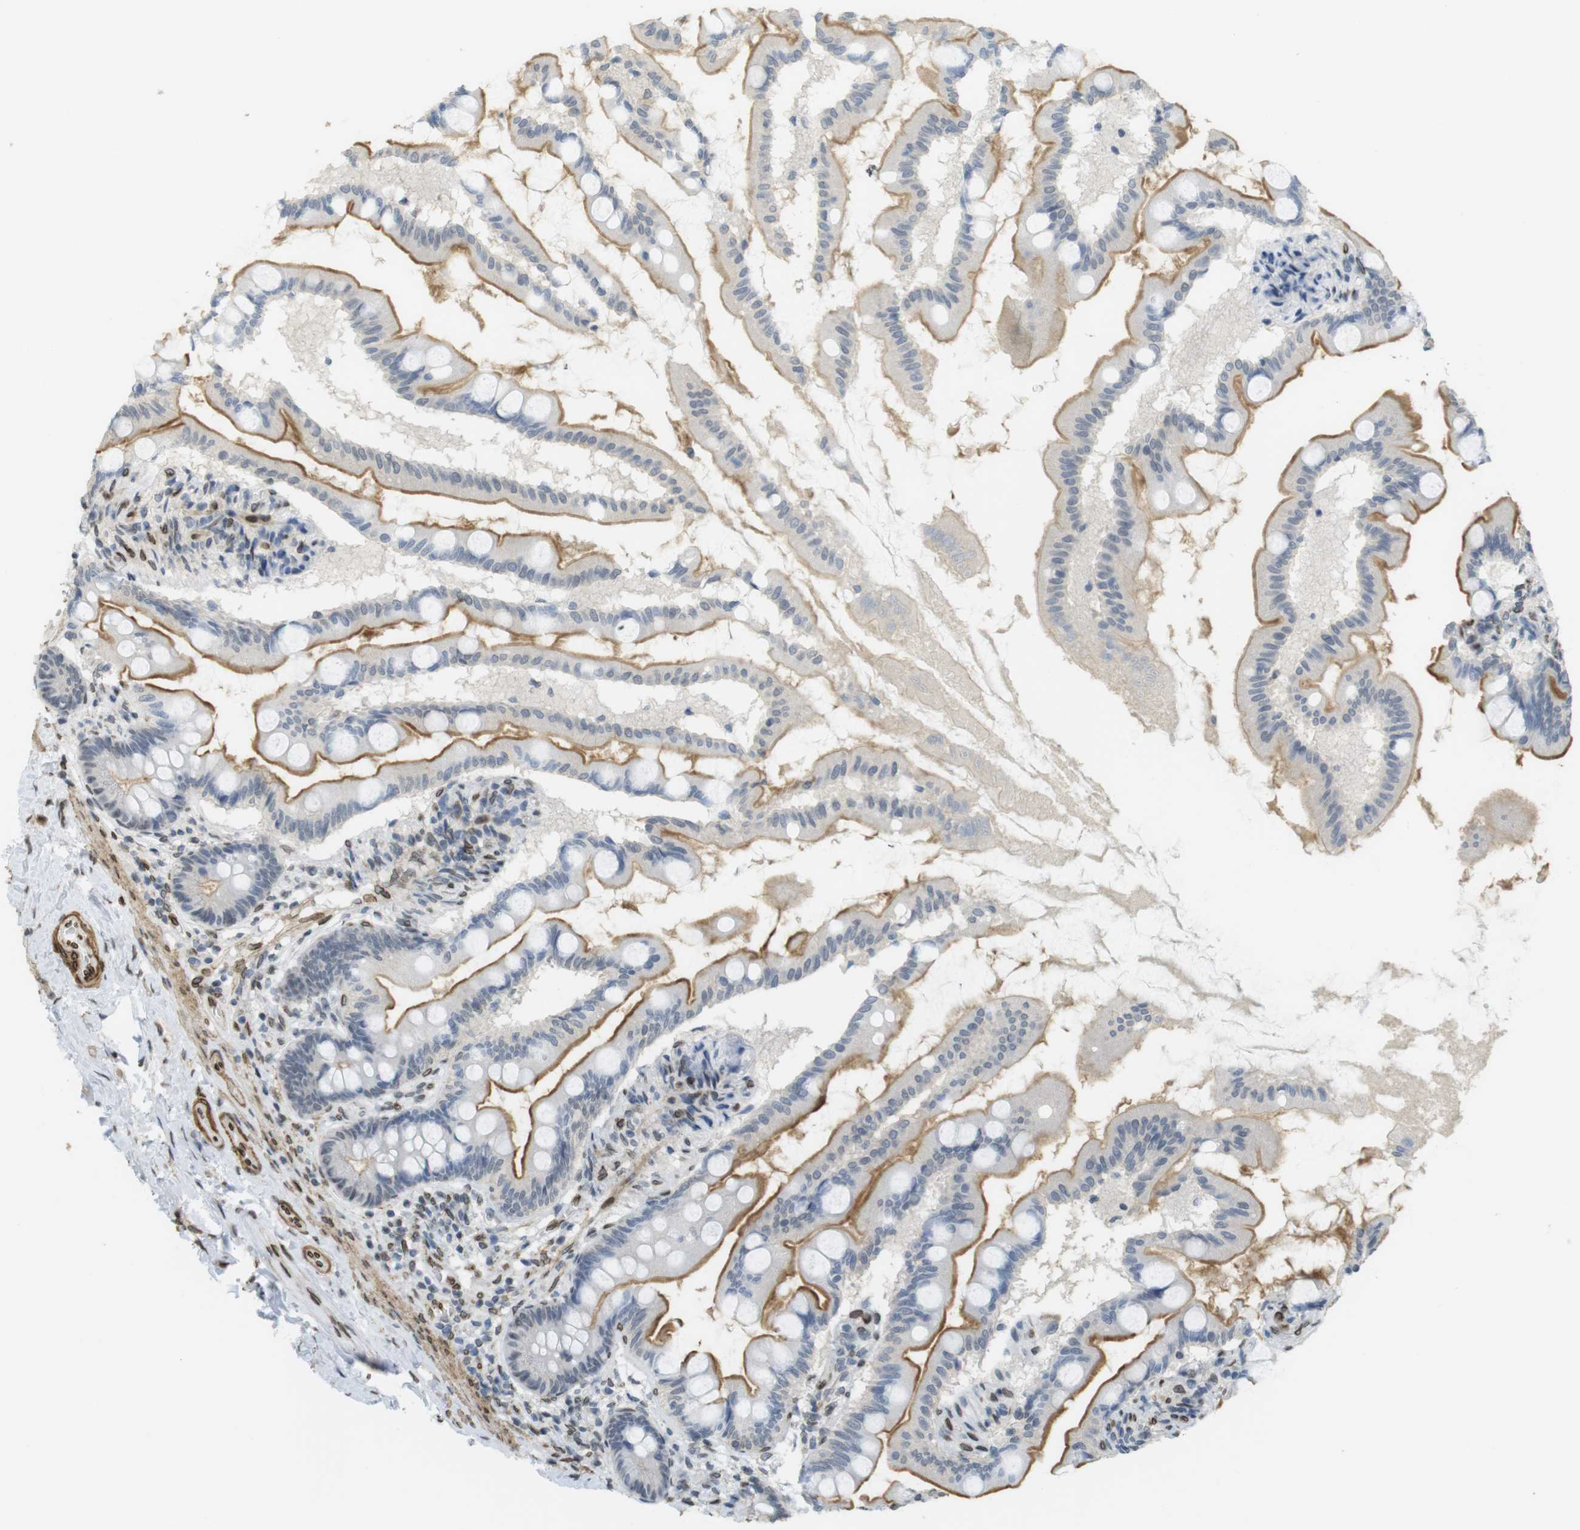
{"staining": {"intensity": "moderate", "quantity": ">75%", "location": "cytoplasmic/membranous"}, "tissue": "small intestine", "cell_type": "Glandular cells", "image_type": "normal", "snomed": [{"axis": "morphology", "description": "Normal tissue, NOS"}, {"axis": "topography", "description": "Small intestine"}], "caption": "Protein analysis of normal small intestine demonstrates moderate cytoplasmic/membranous expression in about >75% of glandular cells. (IHC, brightfield microscopy, high magnification).", "gene": "ARL6IP6", "patient": {"sex": "female", "age": 56}}